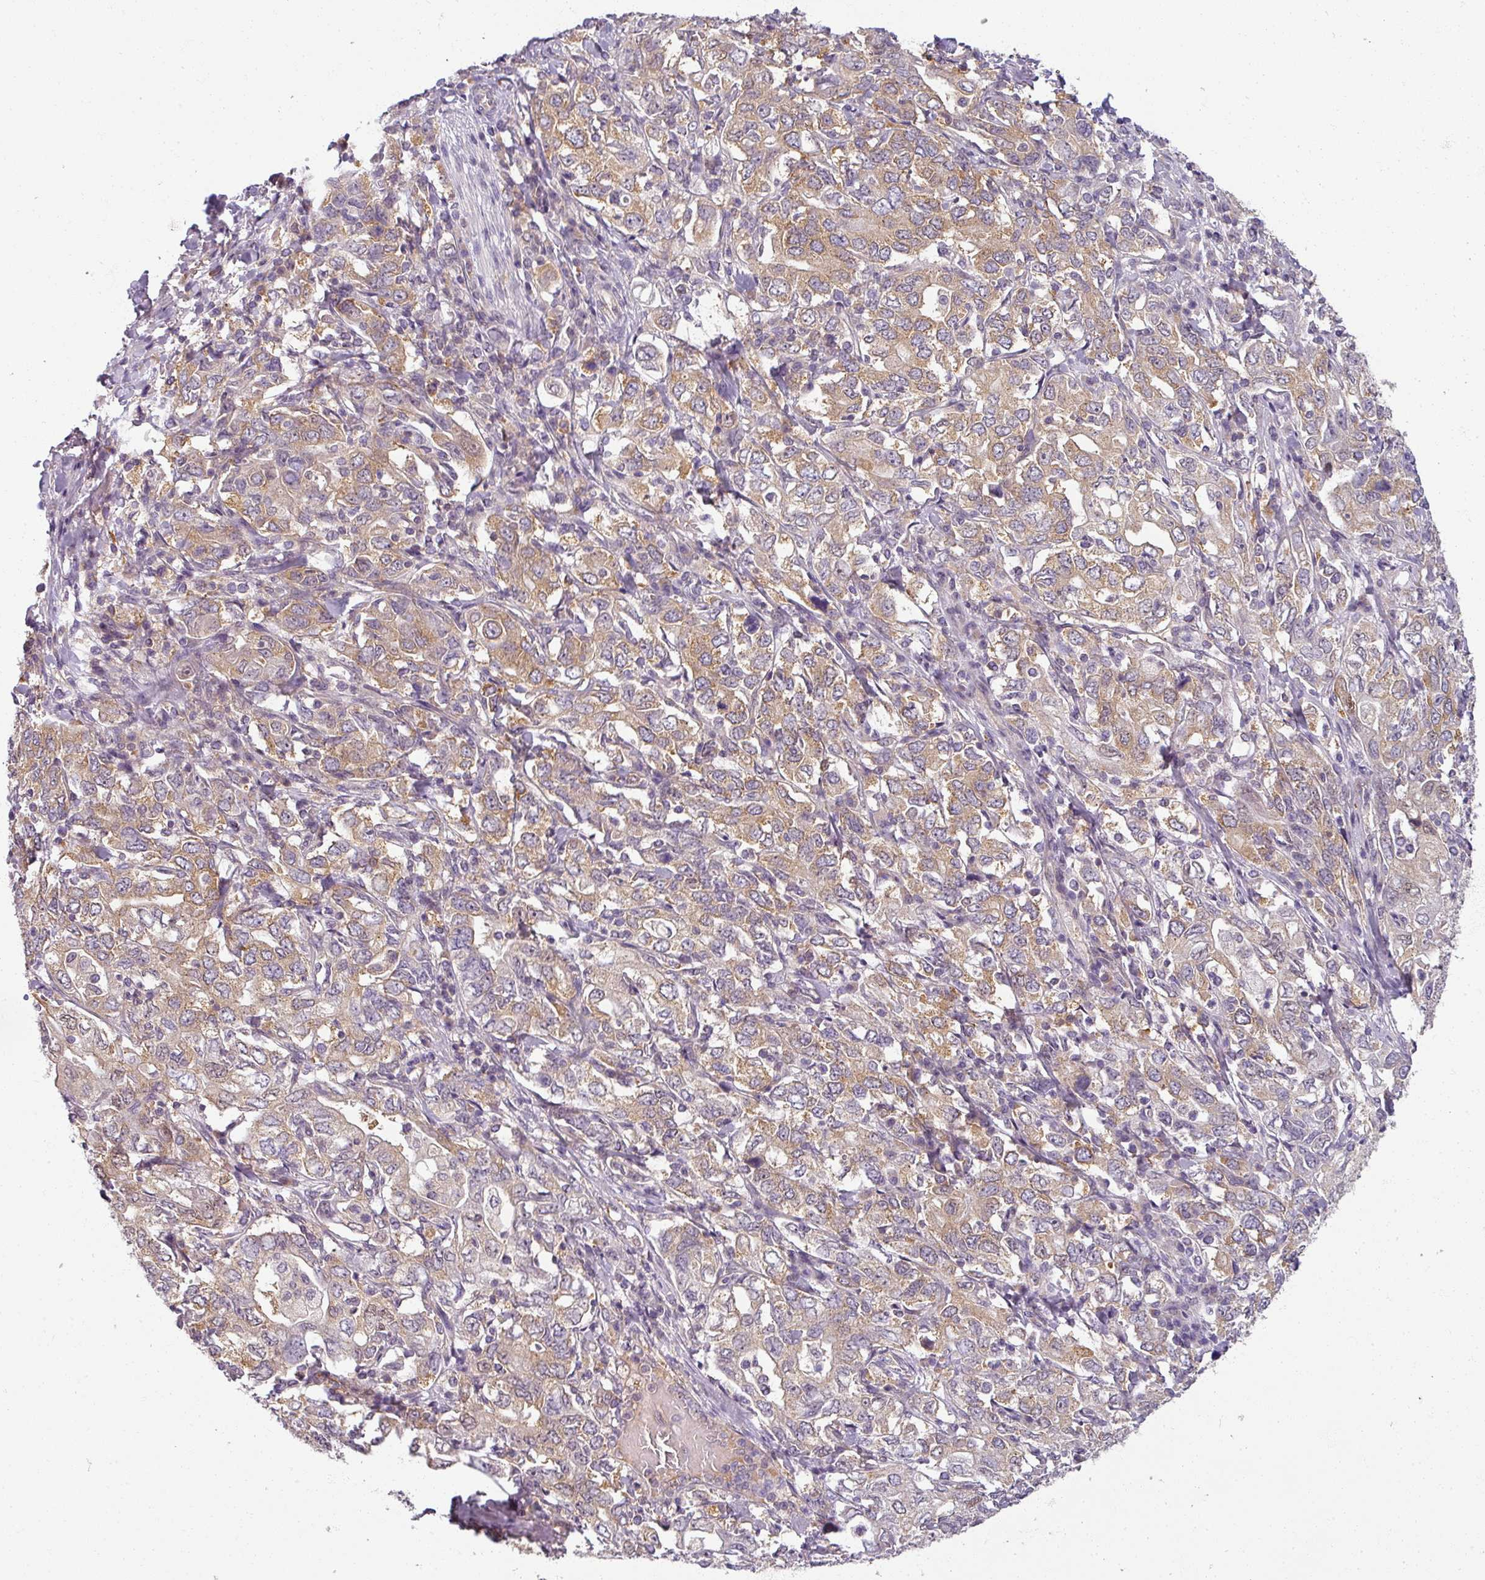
{"staining": {"intensity": "weak", "quantity": ">75%", "location": "cytoplasmic/membranous"}, "tissue": "stomach cancer", "cell_type": "Tumor cells", "image_type": "cancer", "snomed": [{"axis": "morphology", "description": "Adenocarcinoma, NOS"}, {"axis": "topography", "description": "Stomach, upper"}, {"axis": "topography", "description": "Stomach"}], "caption": "Human stomach cancer stained with a brown dye displays weak cytoplasmic/membranous positive positivity in approximately >75% of tumor cells.", "gene": "AGPAT4", "patient": {"sex": "male", "age": 62}}